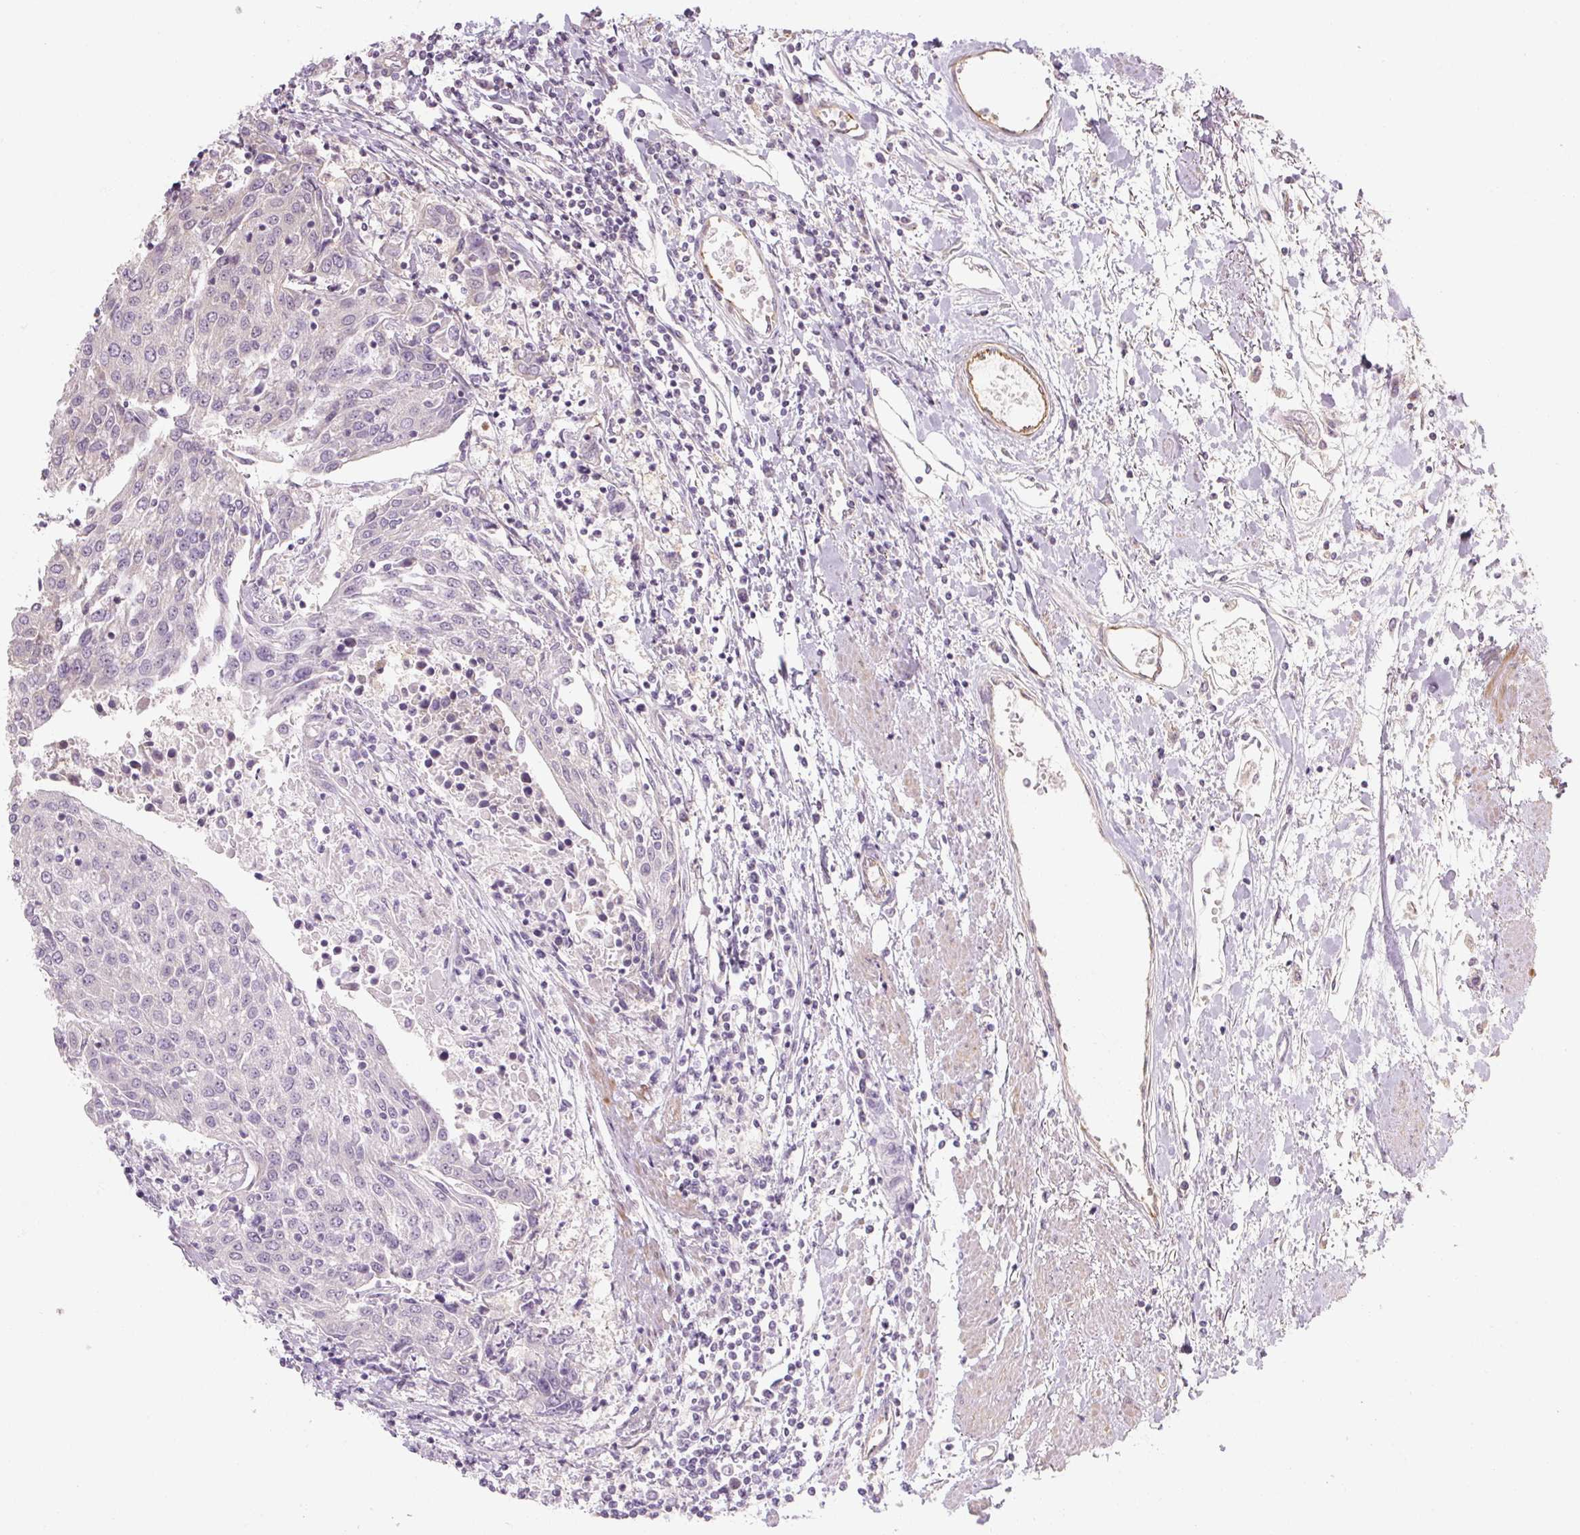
{"staining": {"intensity": "negative", "quantity": "none", "location": "none"}, "tissue": "urothelial cancer", "cell_type": "Tumor cells", "image_type": "cancer", "snomed": [{"axis": "morphology", "description": "Urothelial carcinoma, High grade"}, {"axis": "topography", "description": "Urinary bladder"}], "caption": "IHC photomicrograph of human urothelial cancer stained for a protein (brown), which reveals no expression in tumor cells.", "gene": "RB1CC1", "patient": {"sex": "female", "age": 85}}